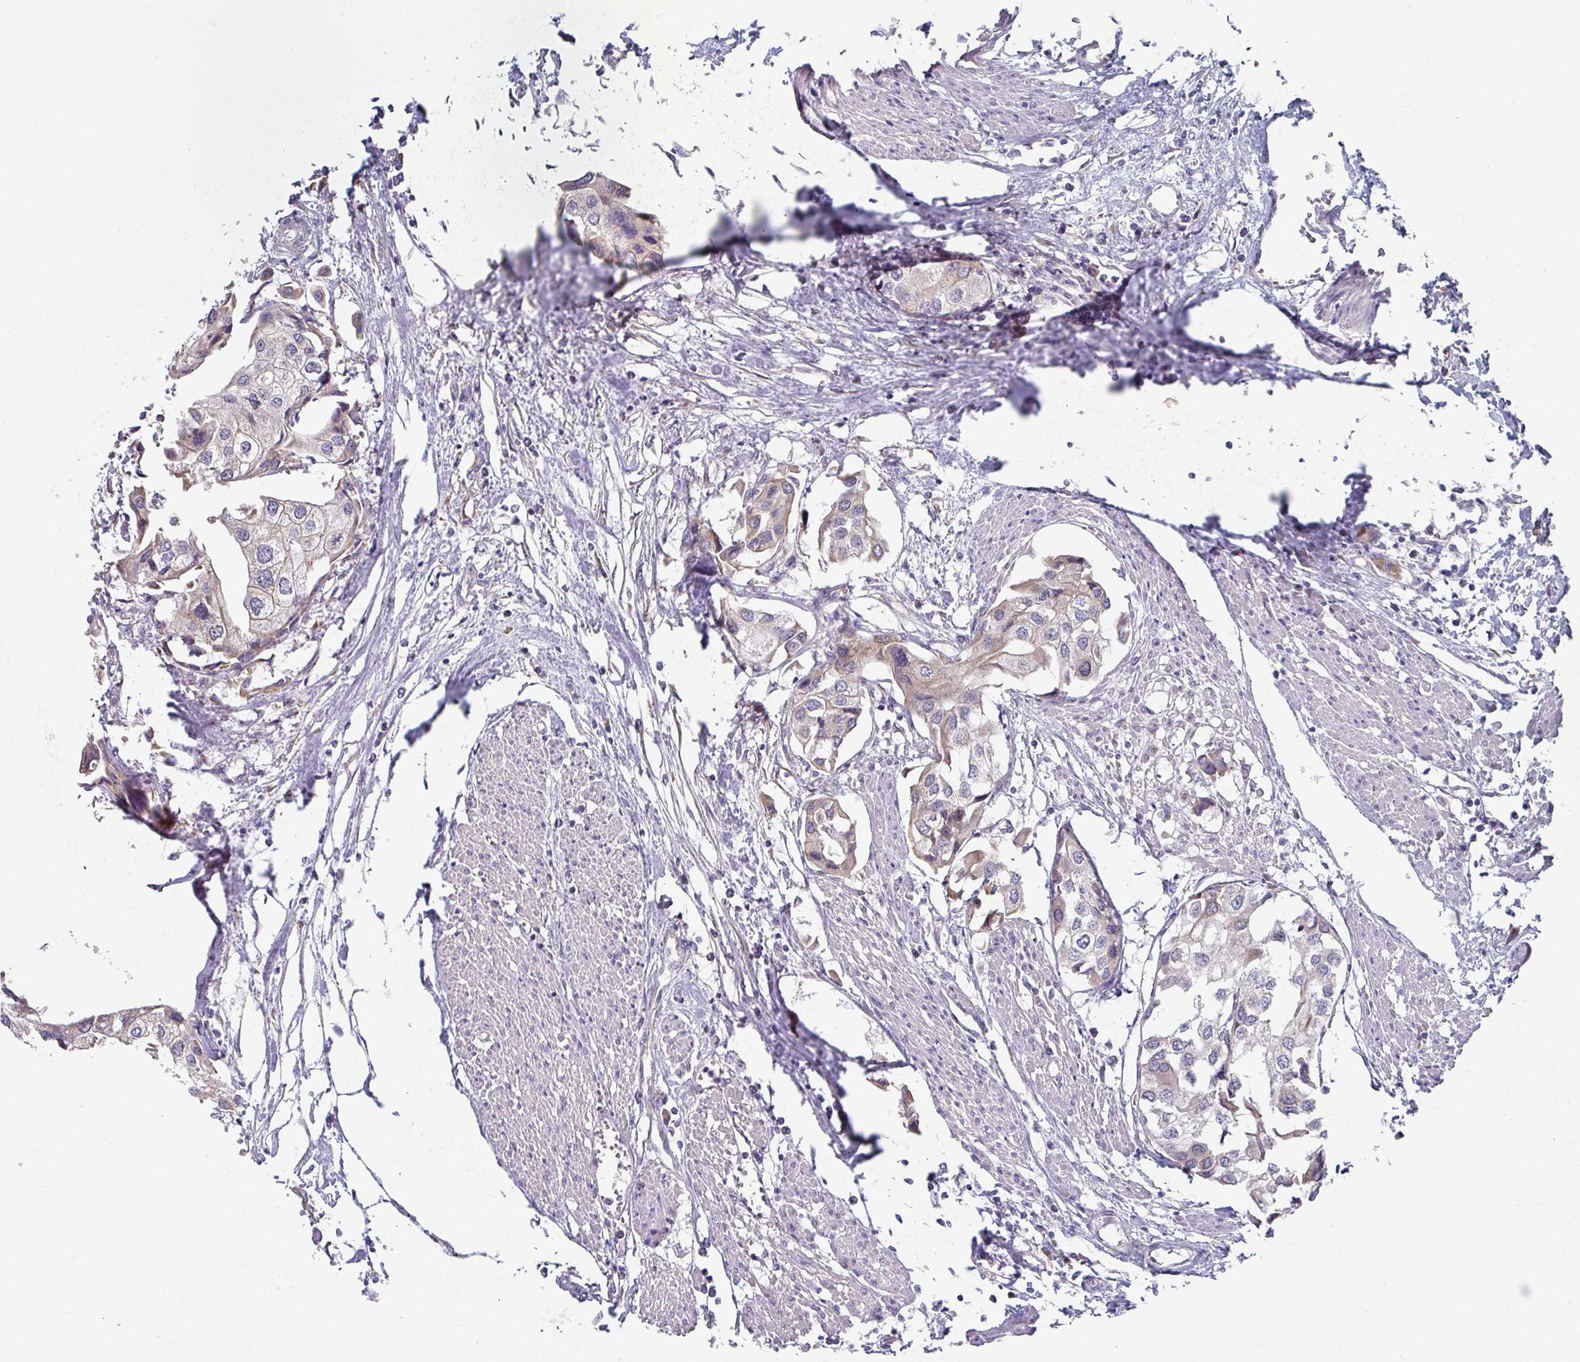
{"staining": {"intensity": "weak", "quantity": "<25%", "location": "cytoplasmic/membranous"}, "tissue": "urothelial cancer", "cell_type": "Tumor cells", "image_type": "cancer", "snomed": [{"axis": "morphology", "description": "Urothelial carcinoma, High grade"}, {"axis": "topography", "description": "Urinary bladder"}], "caption": "Tumor cells show no significant staining in high-grade urothelial carcinoma.", "gene": "TMED5", "patient": {"sex": "male", "age": 64}}